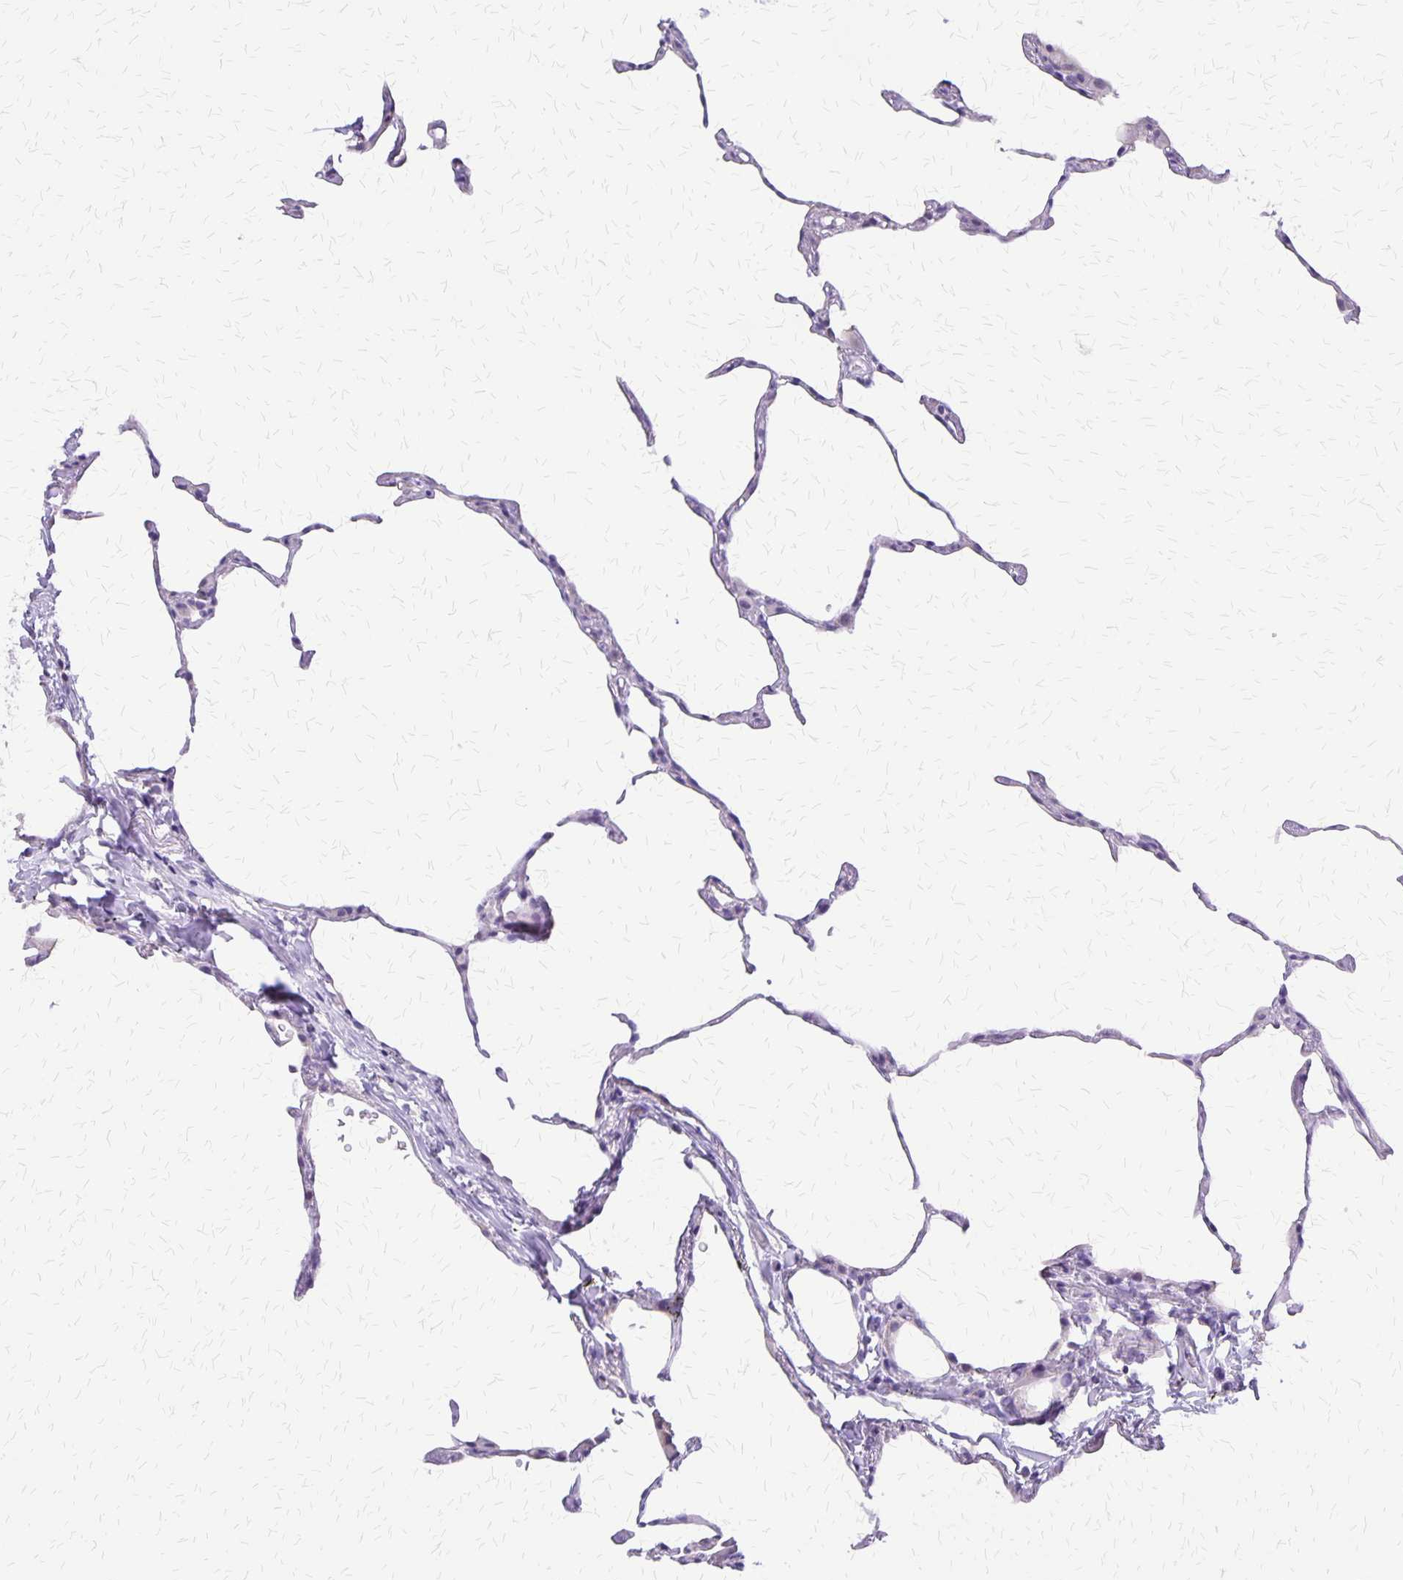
{"staining": {"intensity": "negative", "quantity": "none", "location": "none"}, "tissue": "lung", "cell_type": "Alveolar cells", "image_type": "normal", "snomed": [{"axis": "morphology", "description": "Normal tissue, NOS"}, {"axis": "topography", "description": "Lung"}], "caption": "Immunohistochemistry micrograph of normal human lung stained for a protein (brown), which reveals no expression in alveolar cells.", "gene": "SI", "patient": {"sex": "female", "age": 57}}